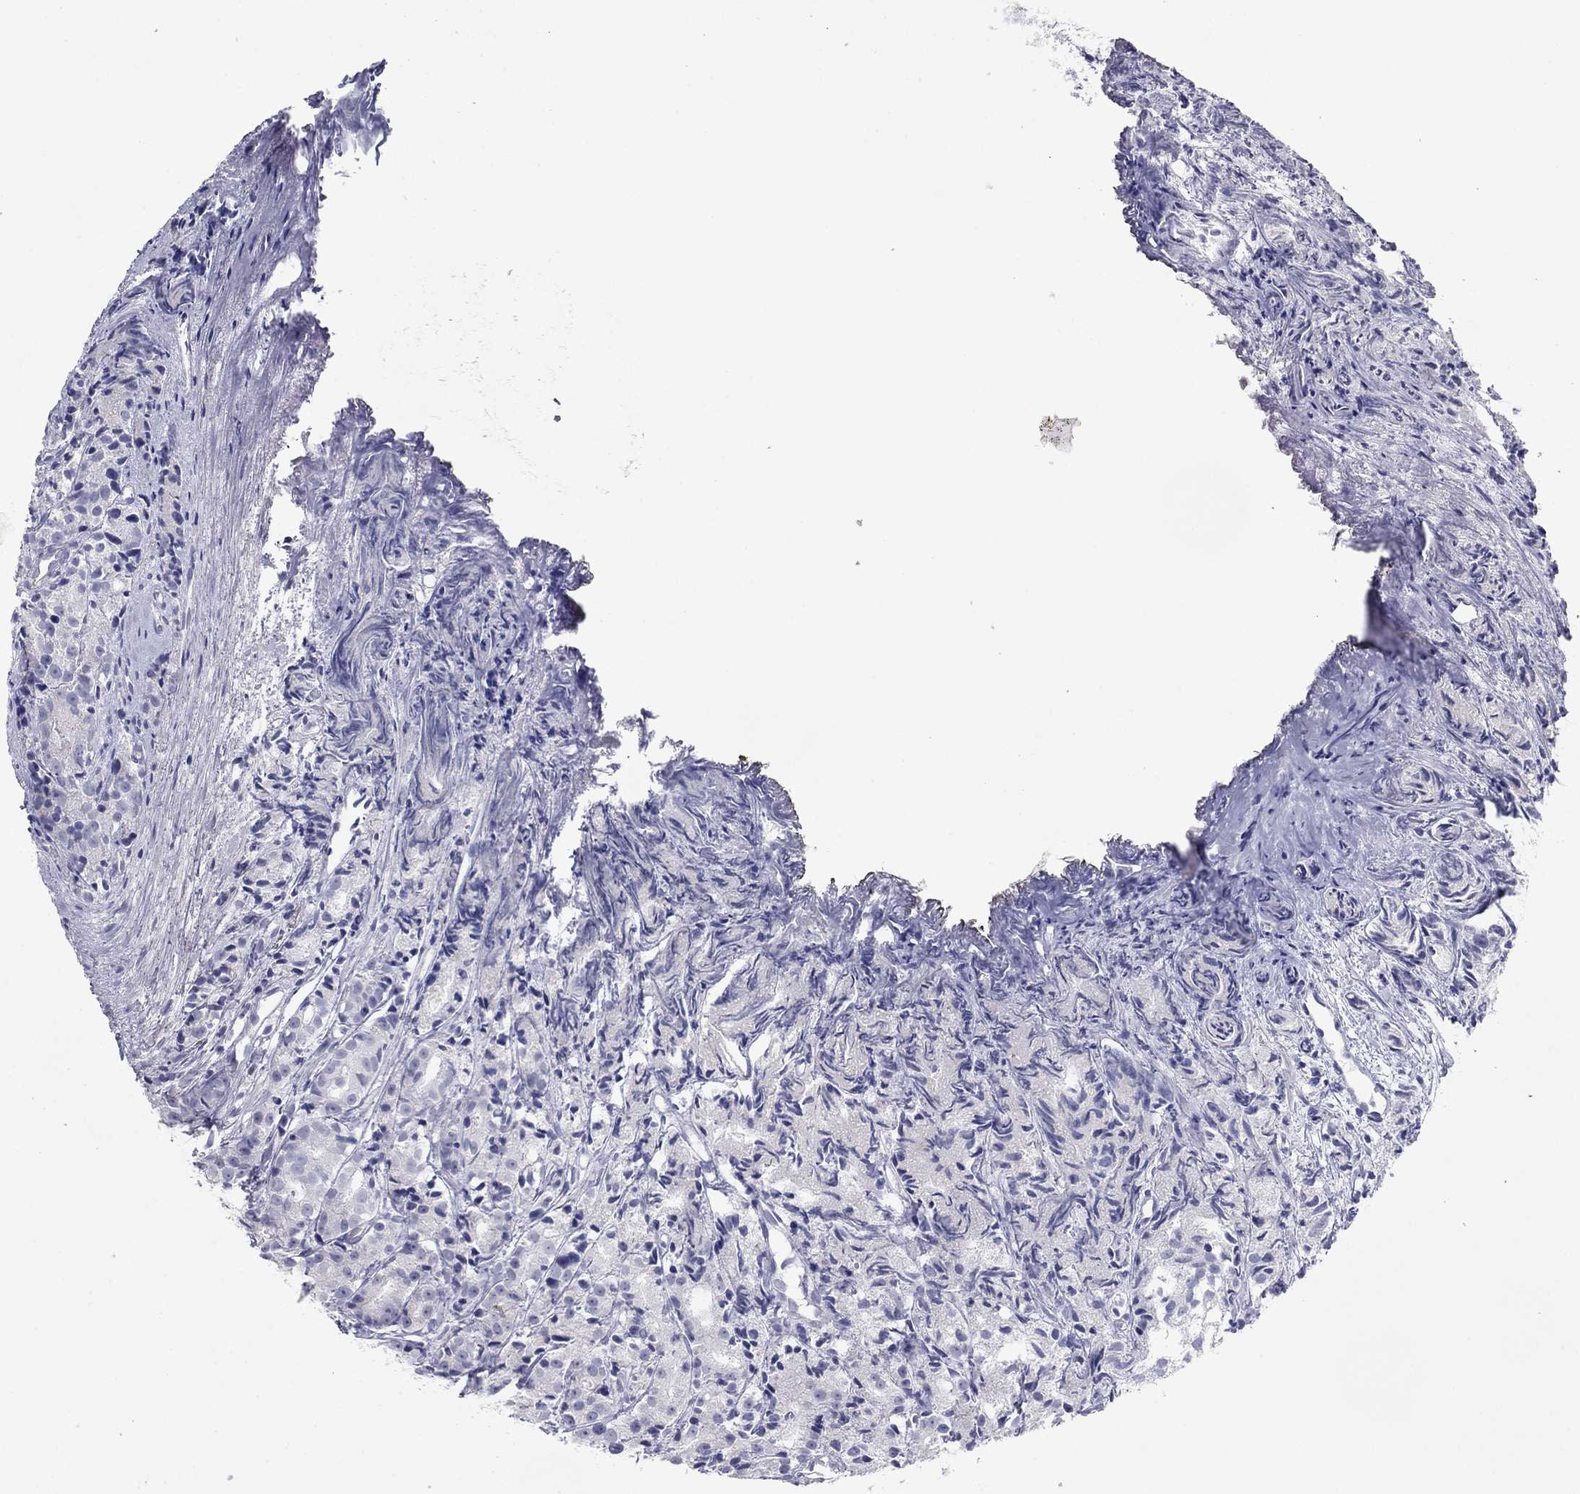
{"staining": {"intensity": "strong", "quantity": "<25%", "location": "cytoplasmic/membranous"}, "tissue": "prostate cancer", "cell_type": "Tumor cells", "image_type": "cancer", "snomed": [{"axis": "morphology", "description": "Adenocarcinoma, Medium grade"}, {"axis": "topography", "description": "Prostate"}], "caption": "This is an image of IHC staining of prostate cancer, which shows strong expression in the cytoplasmic/membranous of tumor cells.", "gene": "PLS1", "patient": {"sex": "male", "age": 74}}